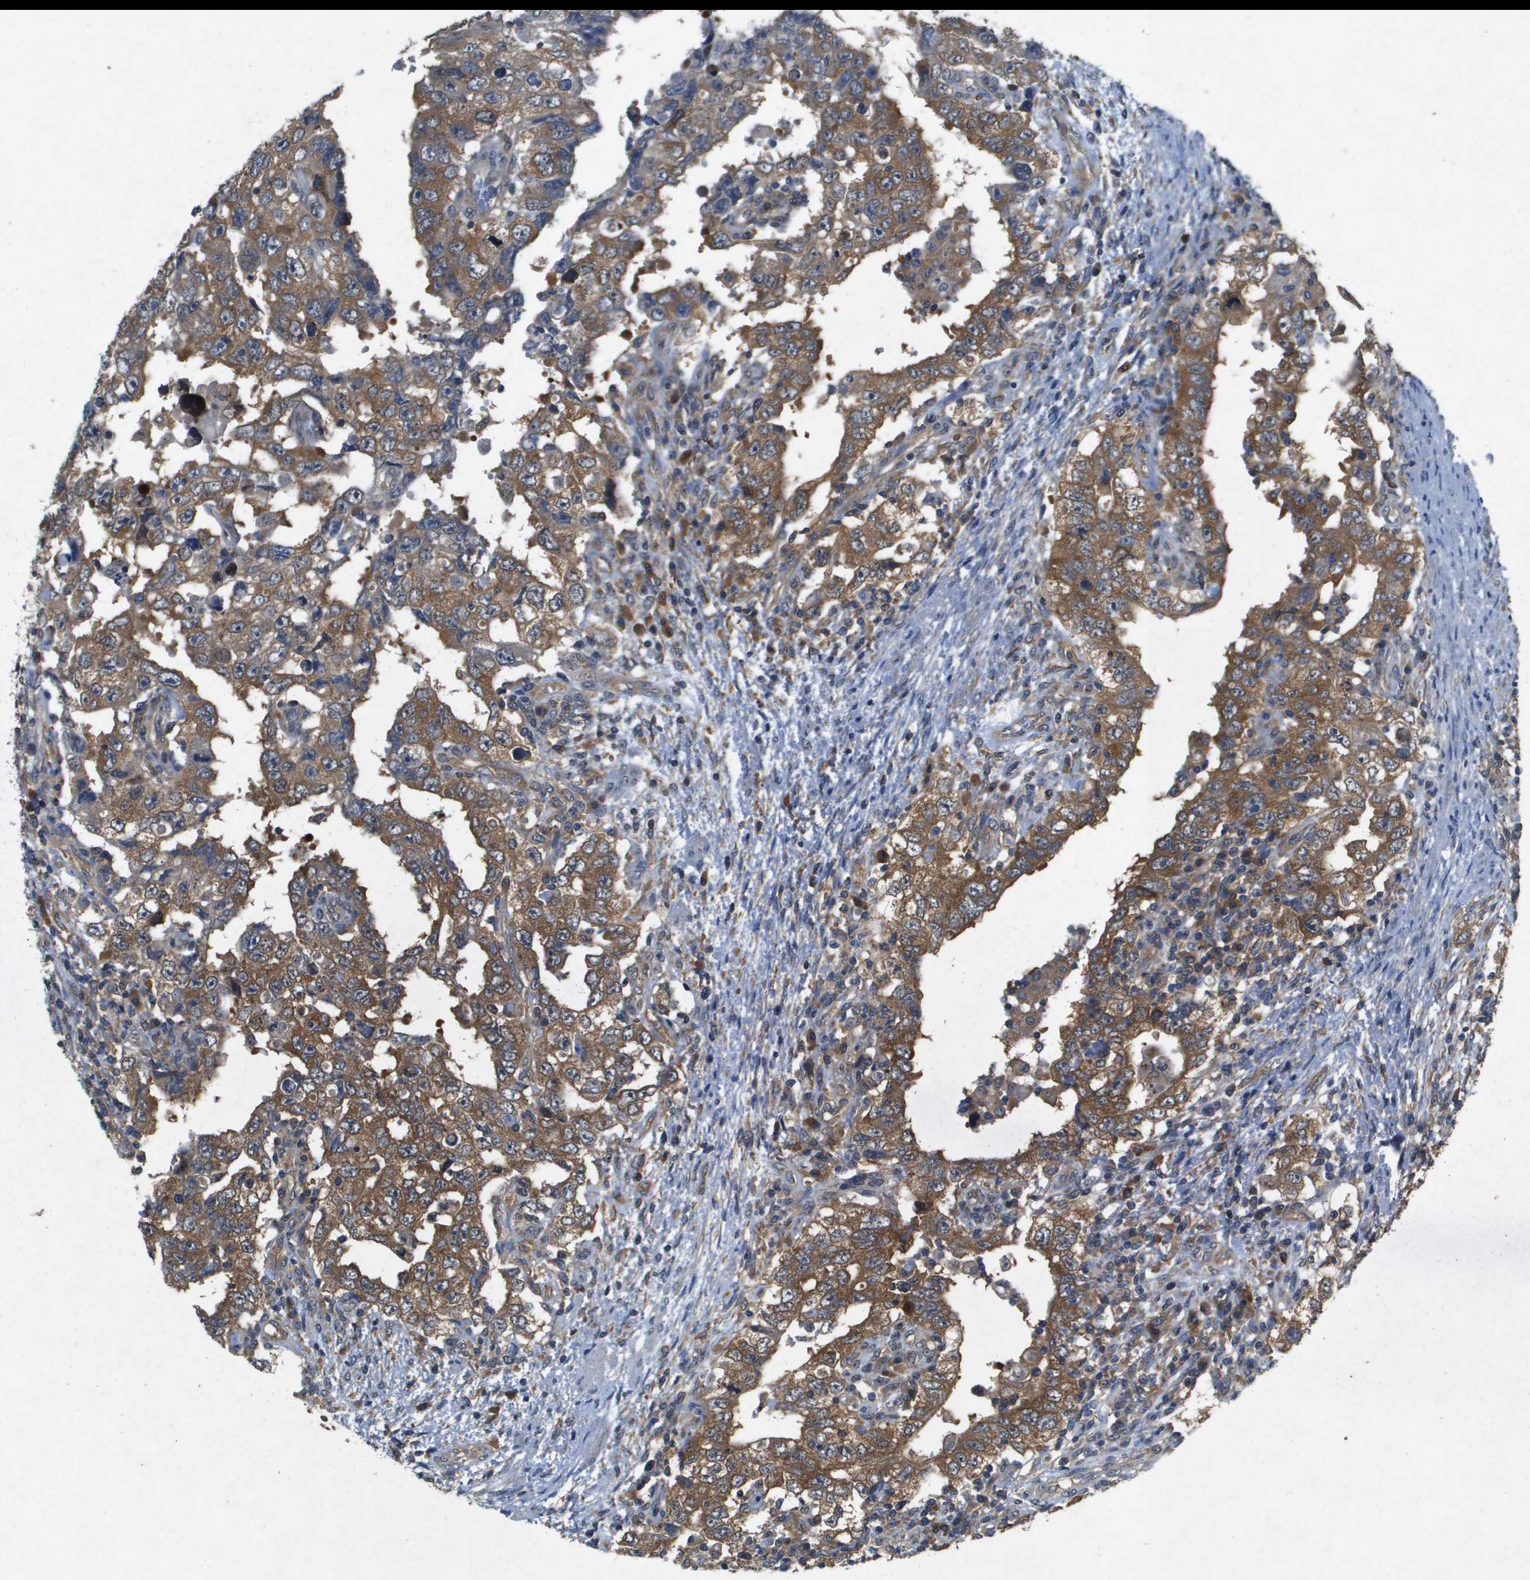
{"staining": {"intensity": "moderate", "quantity": ">75%", "location": "cytoplasmic/membranous"}, "tissue": "testis cancer", "cell_type": "Tumor cells", "image_type": "cancer", "snomed": [{"axis": "morphology", "description": "Carcinoma, Embryonal, NOS"}, {"axis": "topography", "description": "Testis"}], "caption": "Human testis cancer (embryonal carcinoma) stained with a protein marker exhibits moderate staining in tumor cells.", "gene": "PTPRT", "patient": {"sex": "male", "age": 26}}